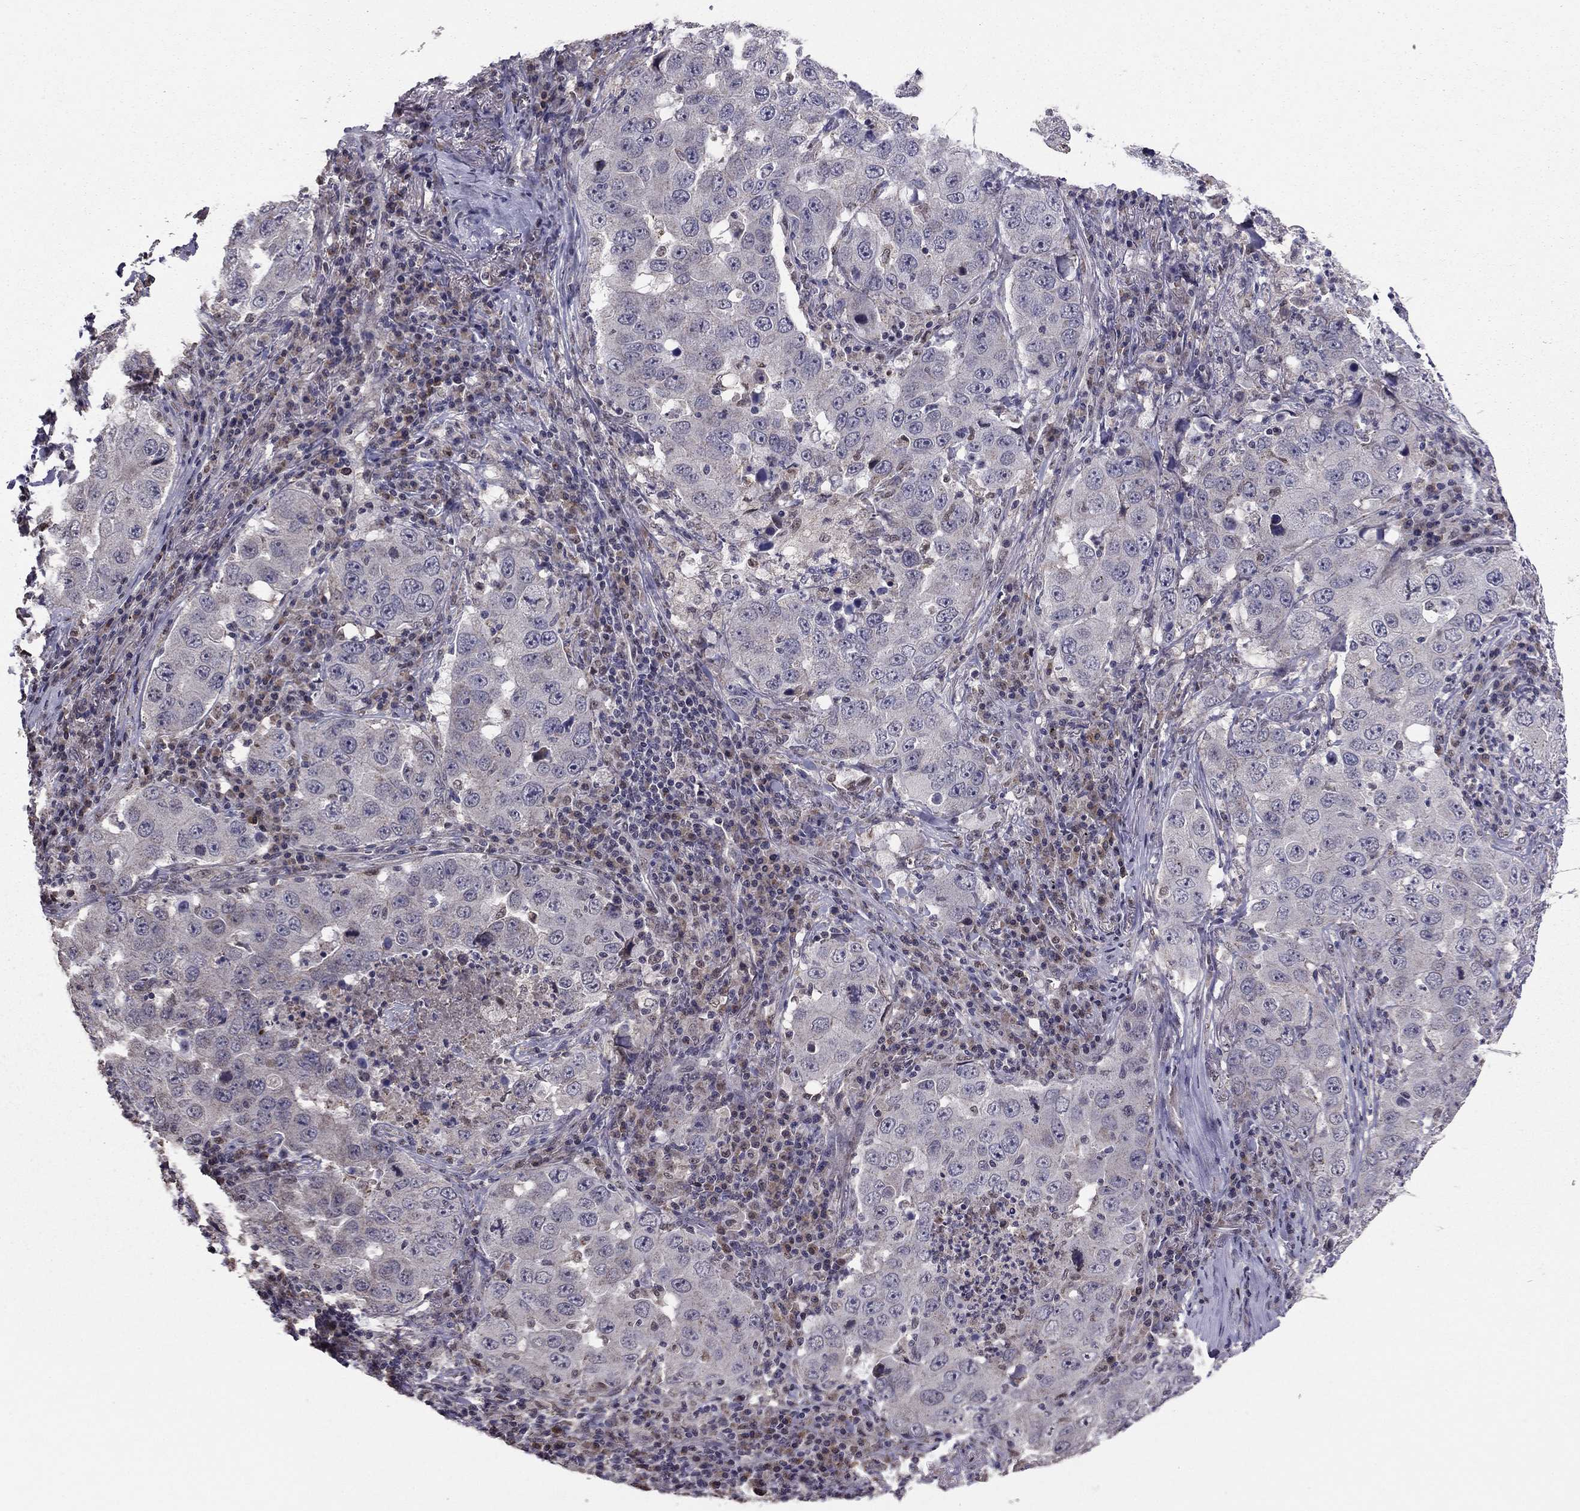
{"staining": {"intensity": "negative", "quantity": "none", "location": "none"}, "tissue": "lung cancer", "cell_type": "Tumor cells", "image_type": "cancer", "snomed": [{"axis": "morphology", "description": "Adenocarcinoma, NOS"}, {"axis": "topography", "description": "Lung"}], "caption": "Immunohistochemistry (IHC) histopathology image of neoplastic tissue: lung cancer (adenocarcinoma) stained with DAB exhibits no significant protein expression in tumor cells.", "gene": "HCN1", "patient": {"sex": "male", "age": 73}}